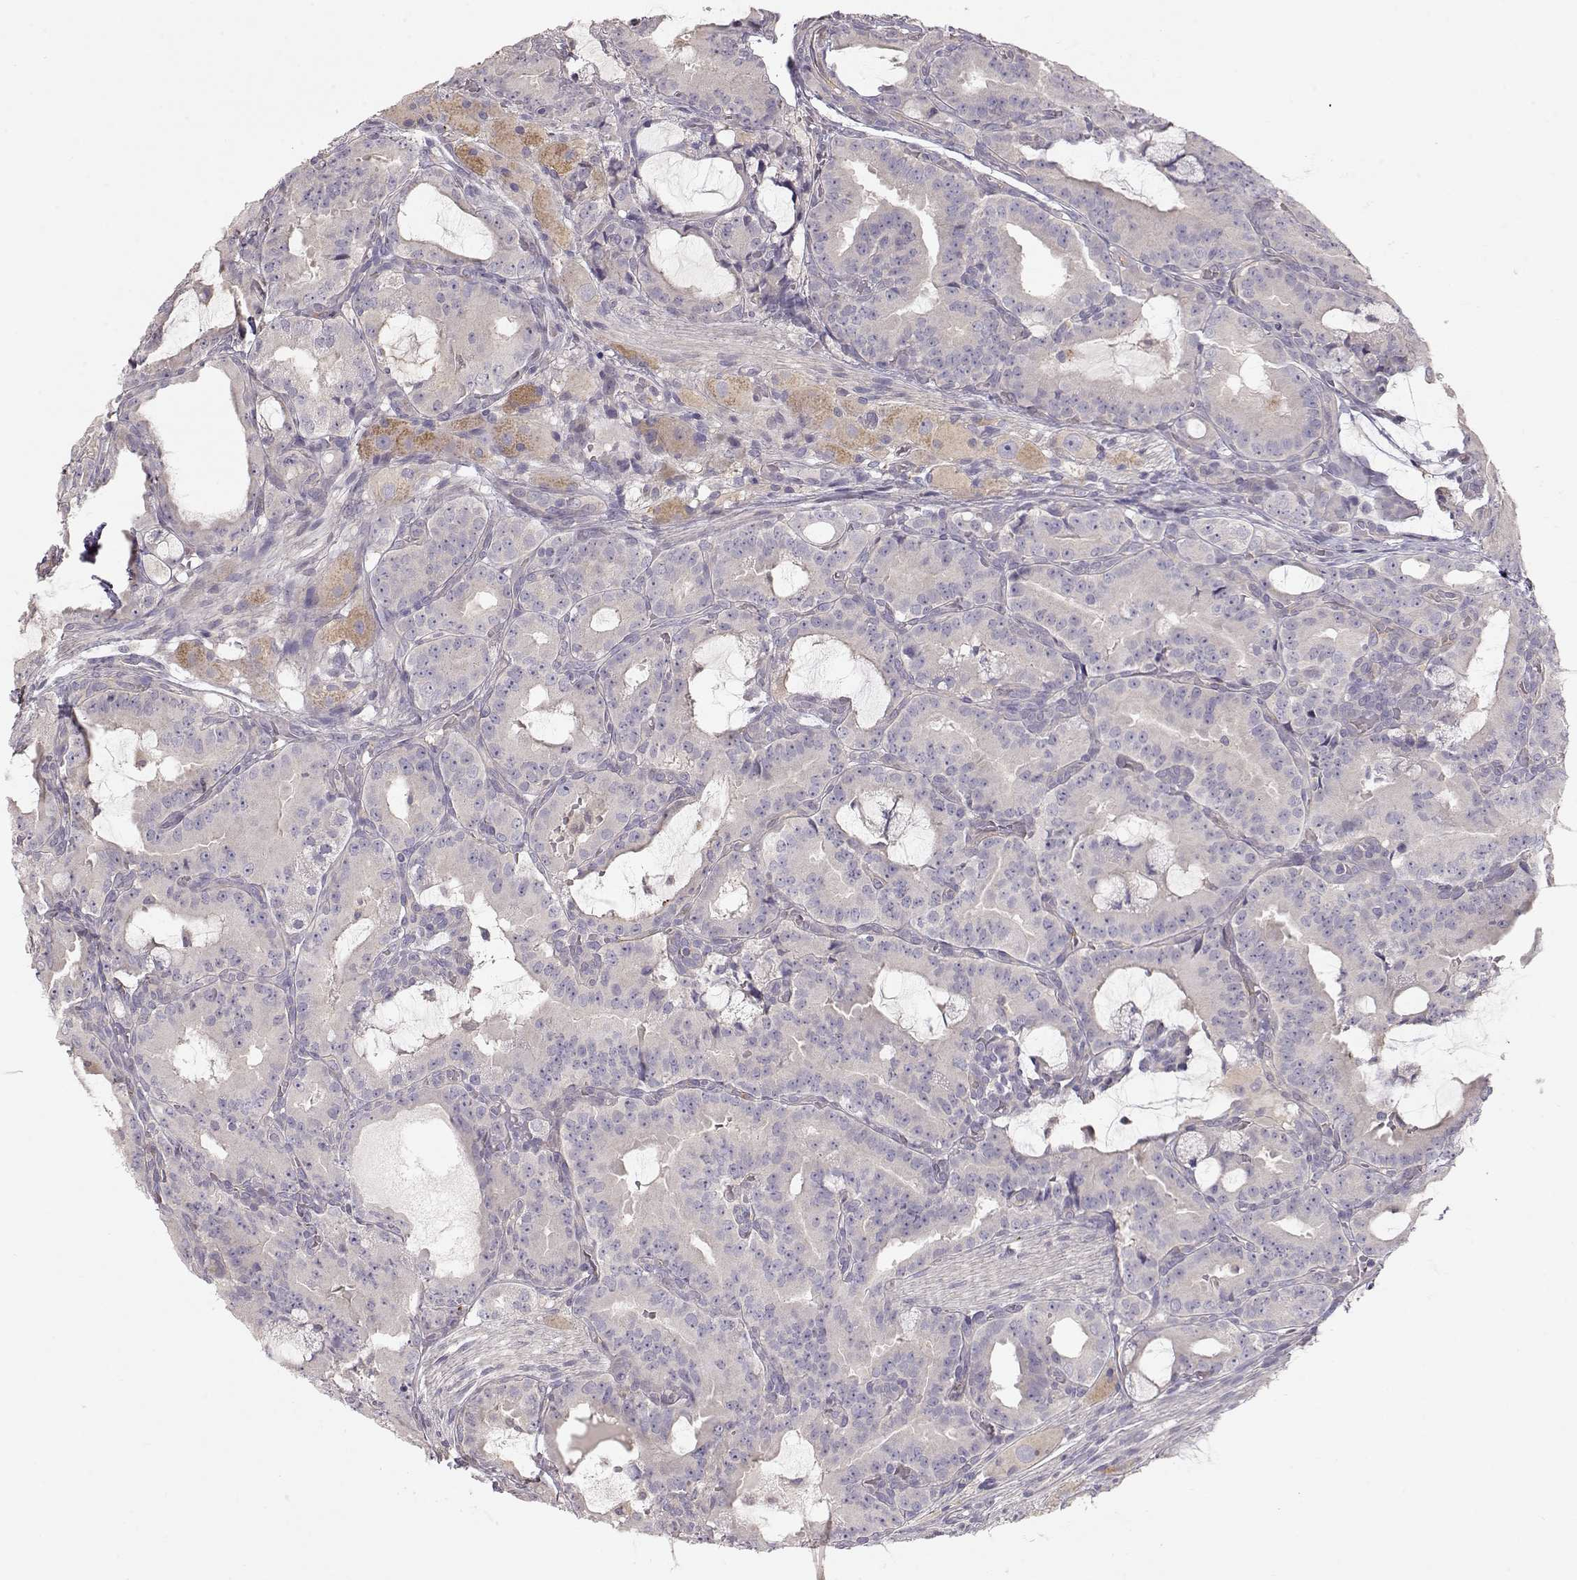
{"staining": {"intensity": "weak", "quantity": "<25%", "location": "cytoplasmic/membranous"}, "tissue": "prostate cancer", "cell_type": "Tumor cells", "image_type": "cancer", "snomed": [{"axis": "morphology", "description": "Adenocarcinoma, NOS"}, {"axis": "morphology", "description": "Adenocarcinoma, High grade"}, {"axis": "topography", "description": "Prostate"}], "caption": "This is an IHC image of prostate cancer (high-grade adenocarcinoma). There is no staining in tumor cells.", "gene": "ARHGAP8", "patient": {"sex": "male", "age": 64}}